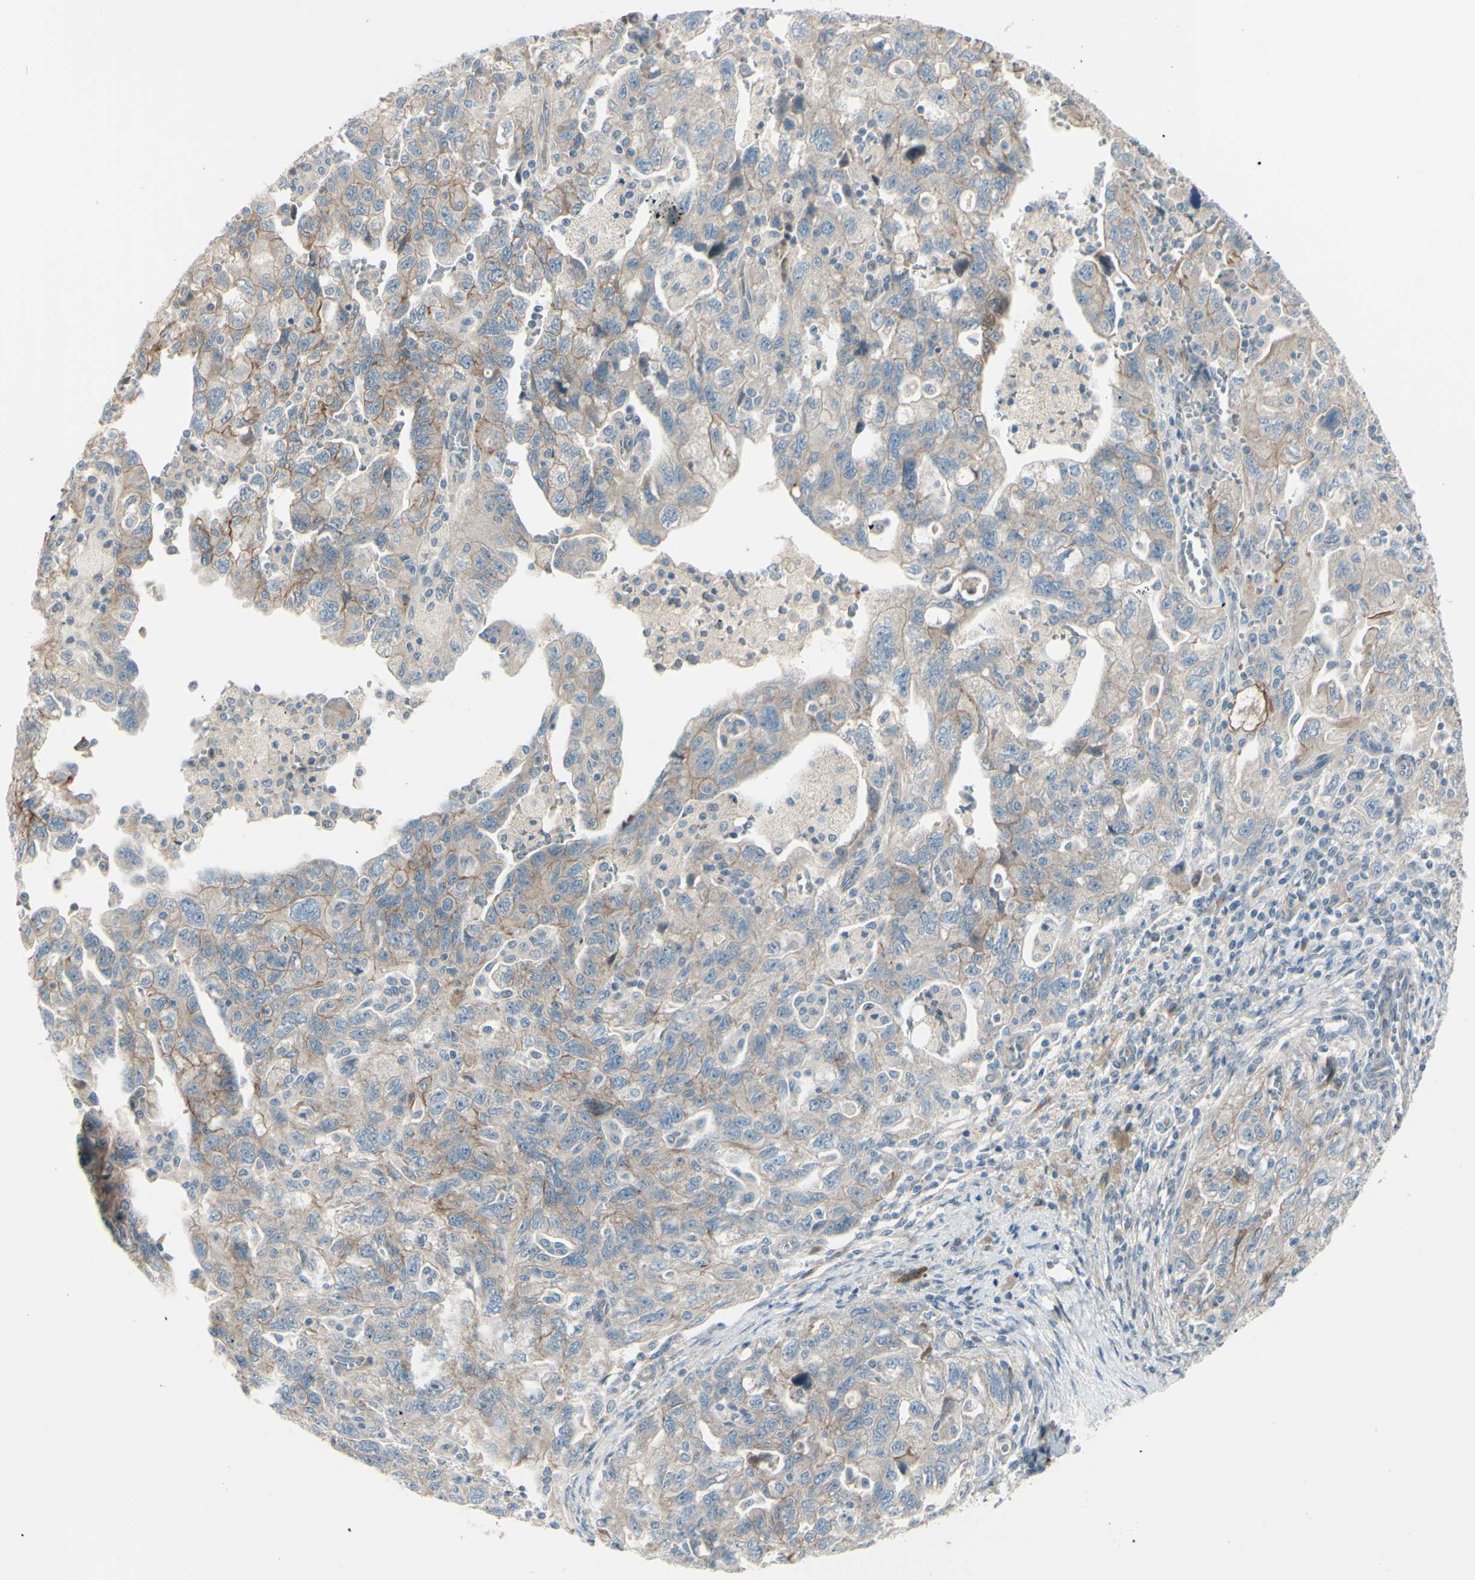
{"staining": {"intensity": "moderate", "quantity": ">75%", "location": "cytoplasmic/membranous"}, "tissue": "ovarian cancer", "cell_type": "Tumor cells", "image_type": "cancer", "snomed": [{"axis": "morphology", "description": "Carcinoma, NOS"}, {"axis": "morphology", "description": "Cystadenocarcinoma, serous, NOS"}, {"axis": "topography", "description": "Ovary"}], "caption": "Moderate cytoplasmic/membranous positivity is seen in about >75% of tumor cells in ovarian cancer (serous cystadenocarcinoma). (brown staining indicates protein expression, while blue staining denotes nuclei).", "gene": "LRRK1", "patient": {"sex": "female", "age": 69}}